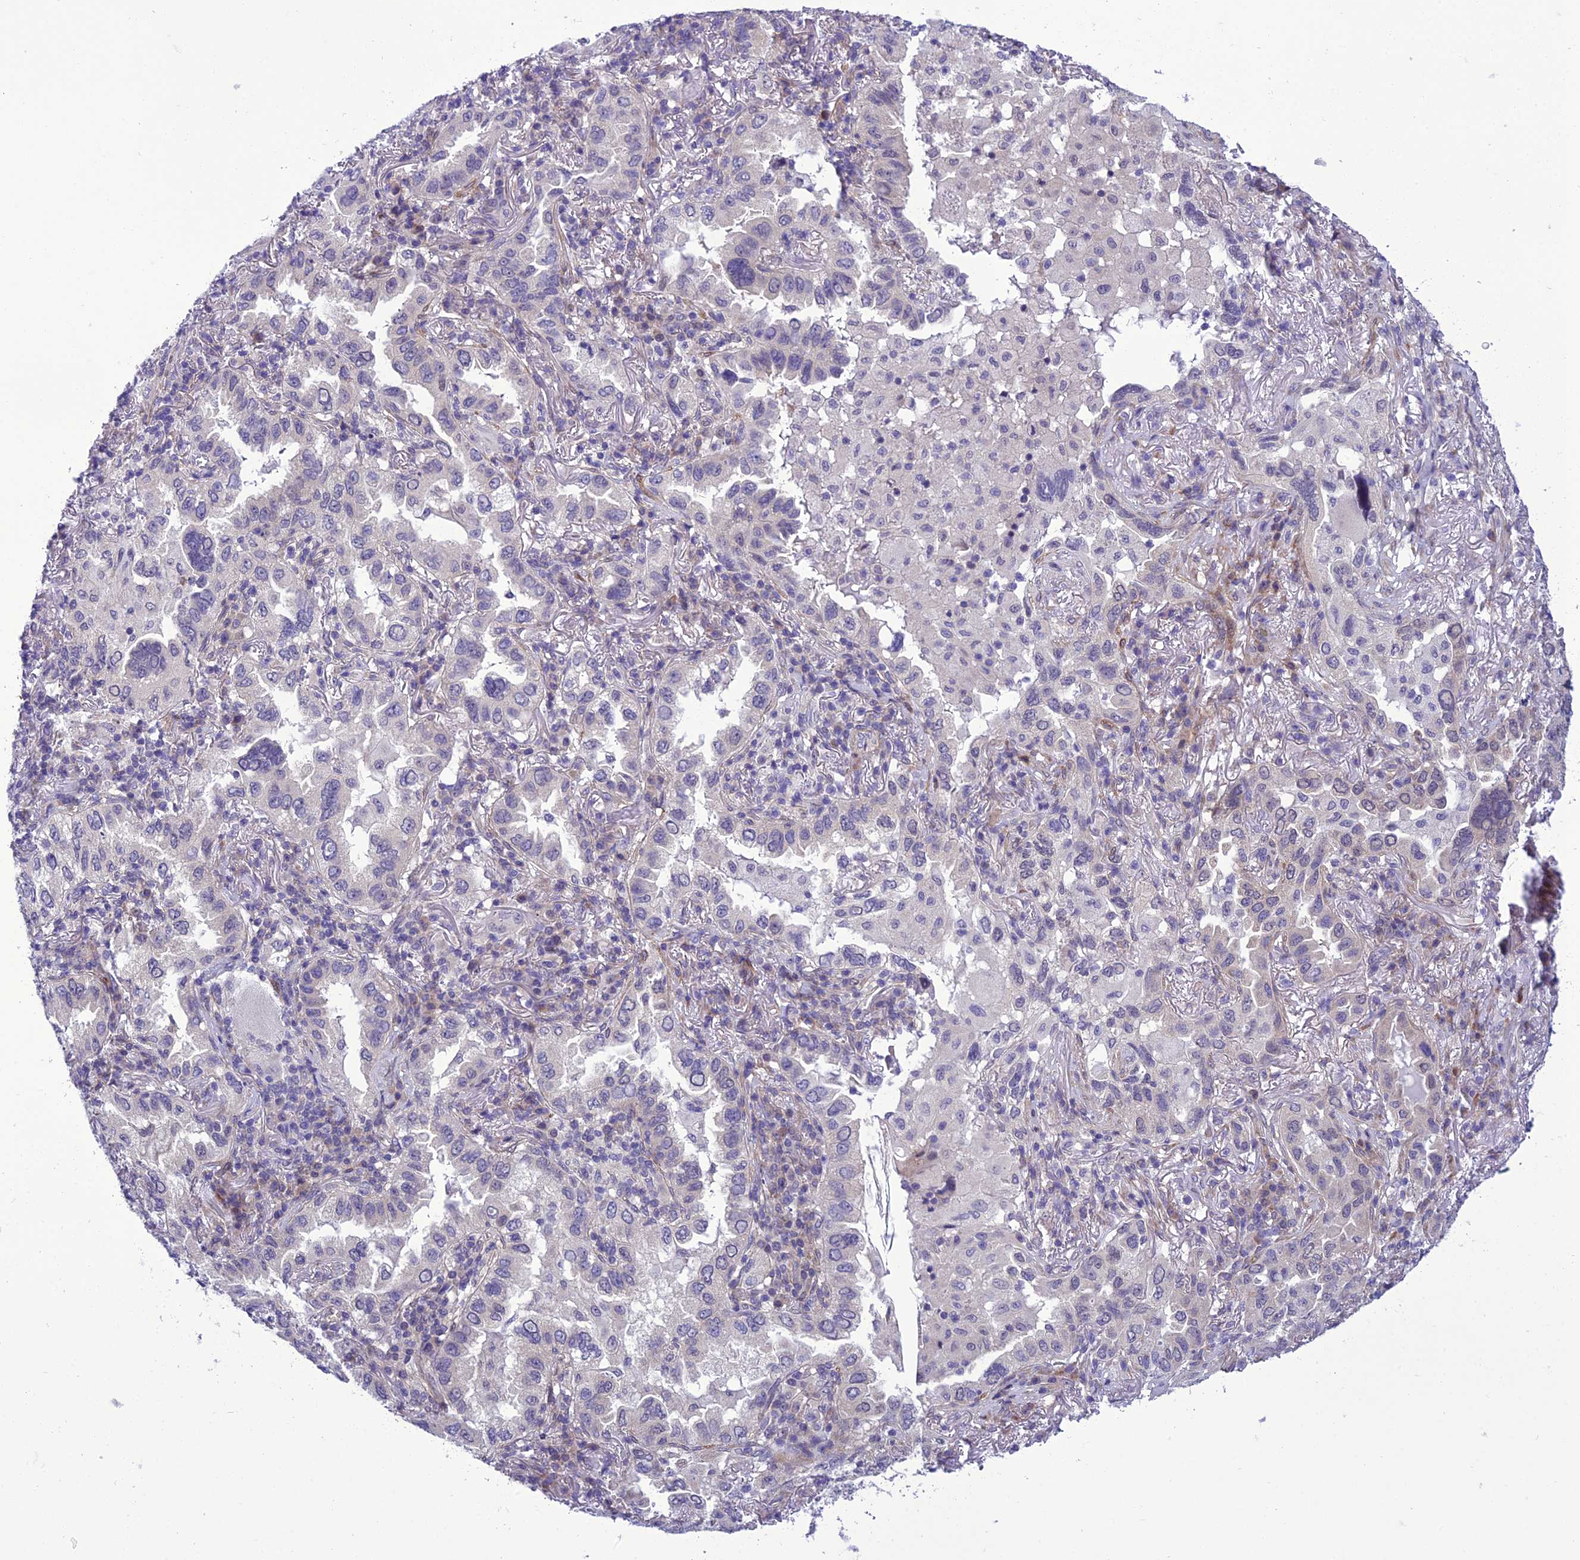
{"staining": {"intensity": "negative", "quantity": "none", "location": "none"}, "tissue": "lung cancer", "cell_type": "Tumor cells", "image_type": "cancer", "snomed": [{"axis": "morphology", "description": "Adenocarcinoma, NOS"}, {"axis": "topography", "description": "Lung"}], "caption": "The immunohistochemistry (IHC) micrograph has no significant staining in tumor cells of adenocarcinoma (lung) tissue. The staining was performed using DAB to visualize the protein expression in brown, while the nuclei were stained in blue with hematoxylin (Magnification: 20x).", "gene": "GAB4", "patient": {"sex": "female", "age": 69}}